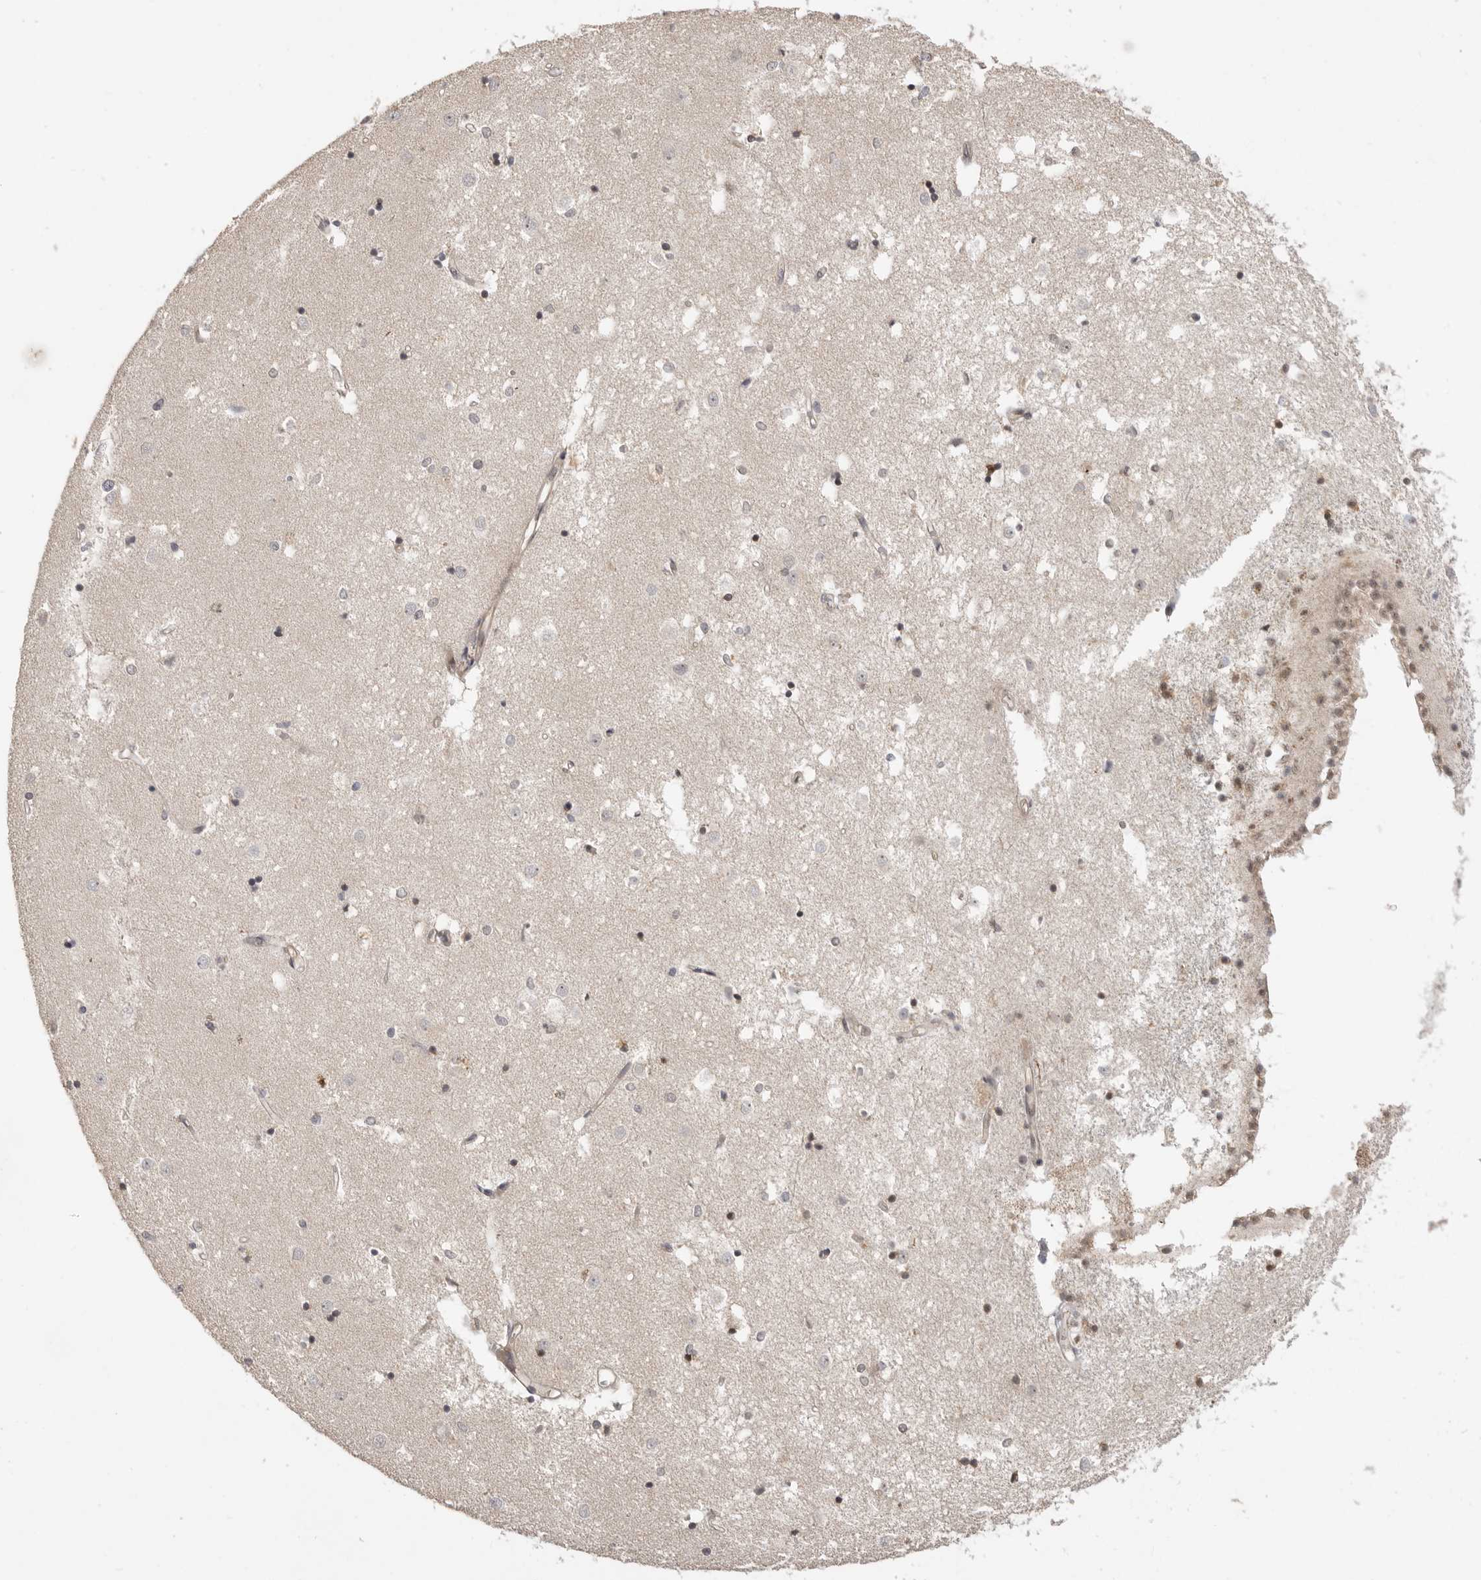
{"staining": {"intensity": "moderate", "quantity": "25%-75%", "location": "cytoplasmic/membranous,nuclear"}, "tissue": "caudate", "cell_type": "Glial cells", "image_type": "normal", "snomed": [{"axis": "morphology", "description": "Normal tissue, NOS"}, {"axis": "topography", "description": "Lateral ventricle wall"}], "caption": "Moderate cytoplasmic/membranous,nuclear protein positivity is seen in about 25%-75% of glial cells in caudate.", "gene": "ALKAL1", "patient": {"sex": "male", "age": 45}}